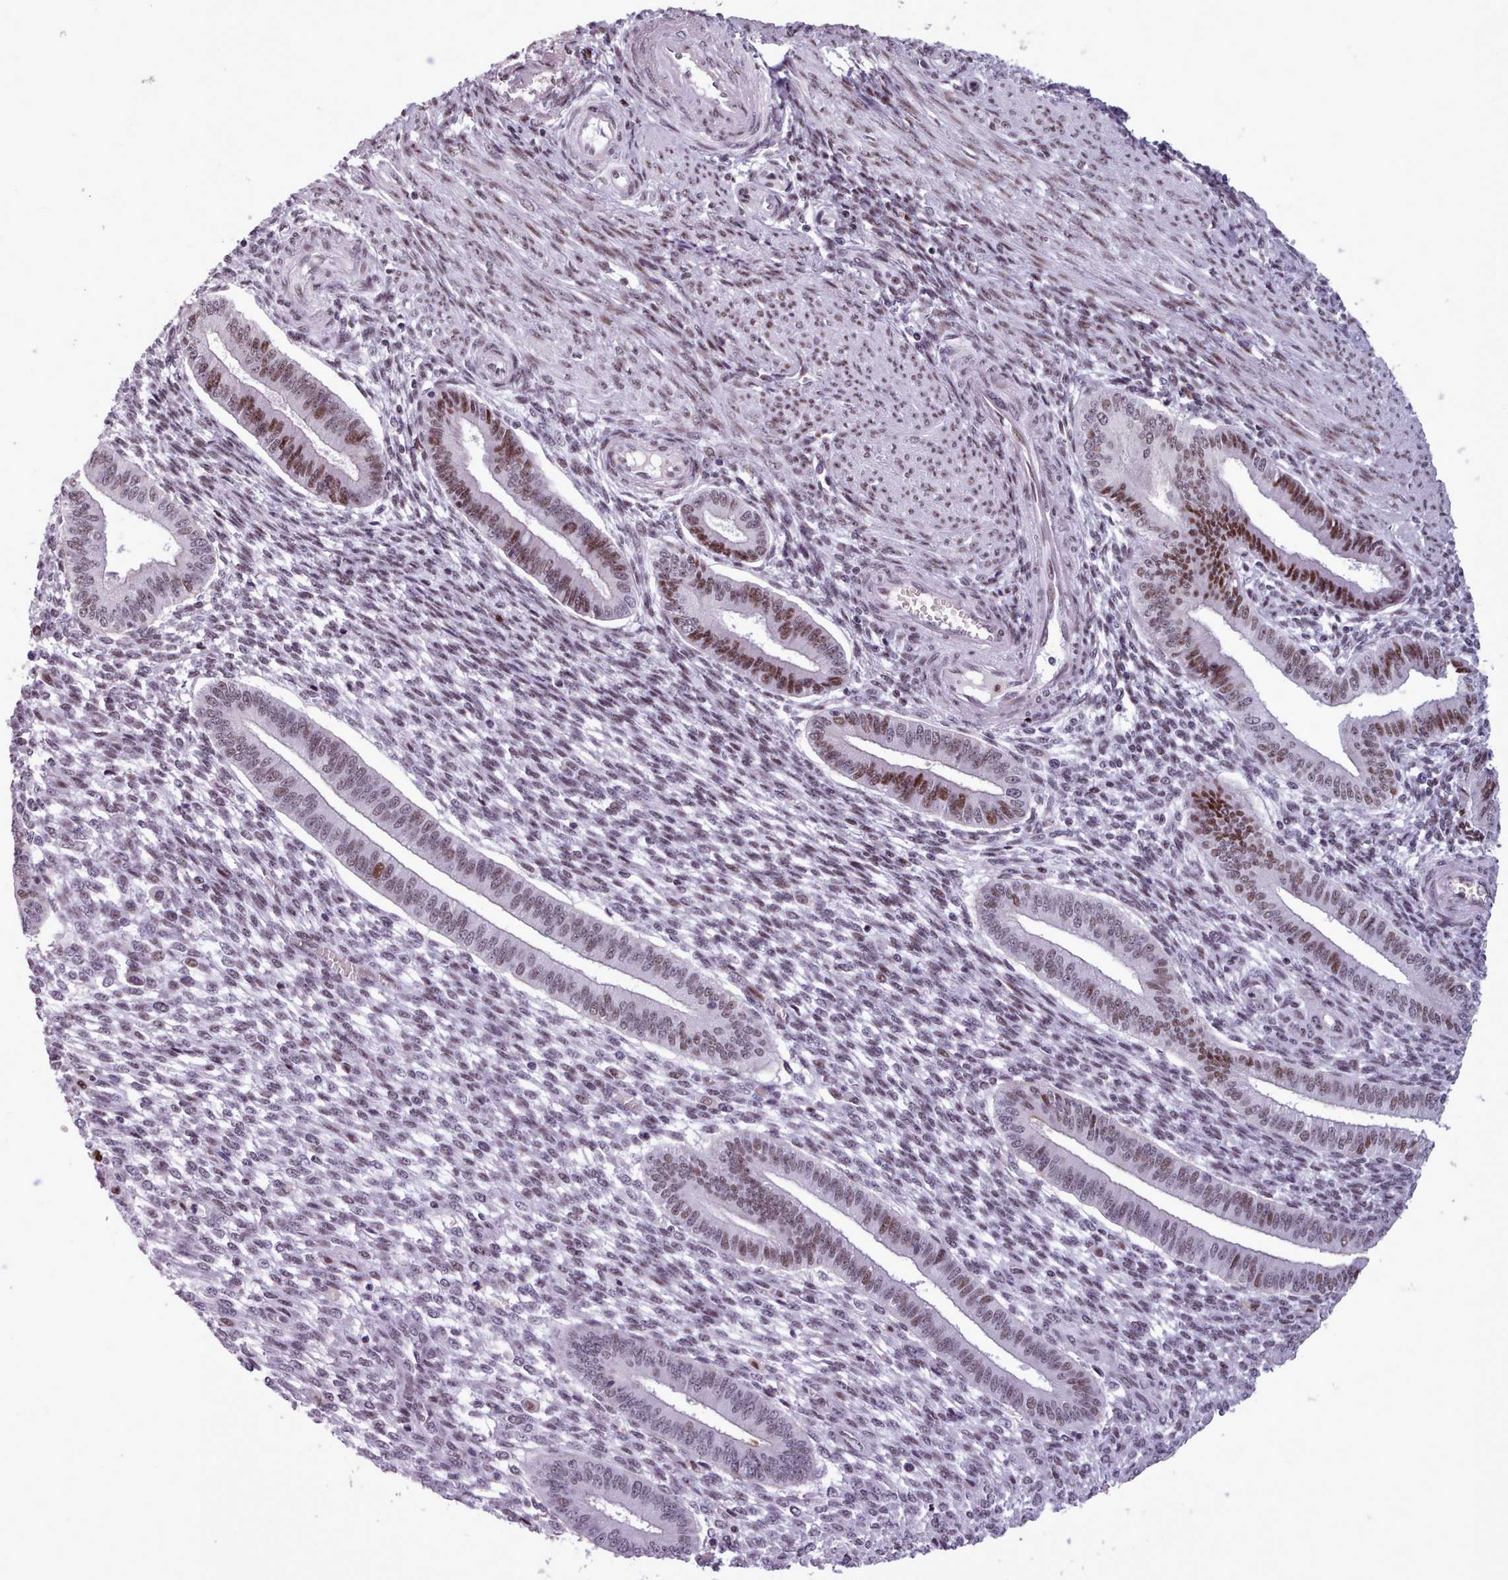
{"staining": {"intensity": "weak", "quantity": "25%-75%", "location": "nuclear"}, "tissue": "endometrium", "cell_type": "Cells in endometrial stroma", "image_type": "normal", "snomed": [{"axis": "morphology", "description": "Normal tissue, NOS"}, {"axis": "topography", "description": "Endometrium"}], "caption": "Immunohistochemical staining of unremarkable endometrium shows 25%-75% levels of weak nuclear protein positivity in about 25%-75% of cells in endometrial stroma.", "gene": "SRSF4", "patient": {"sex": "female", "age": 36}}